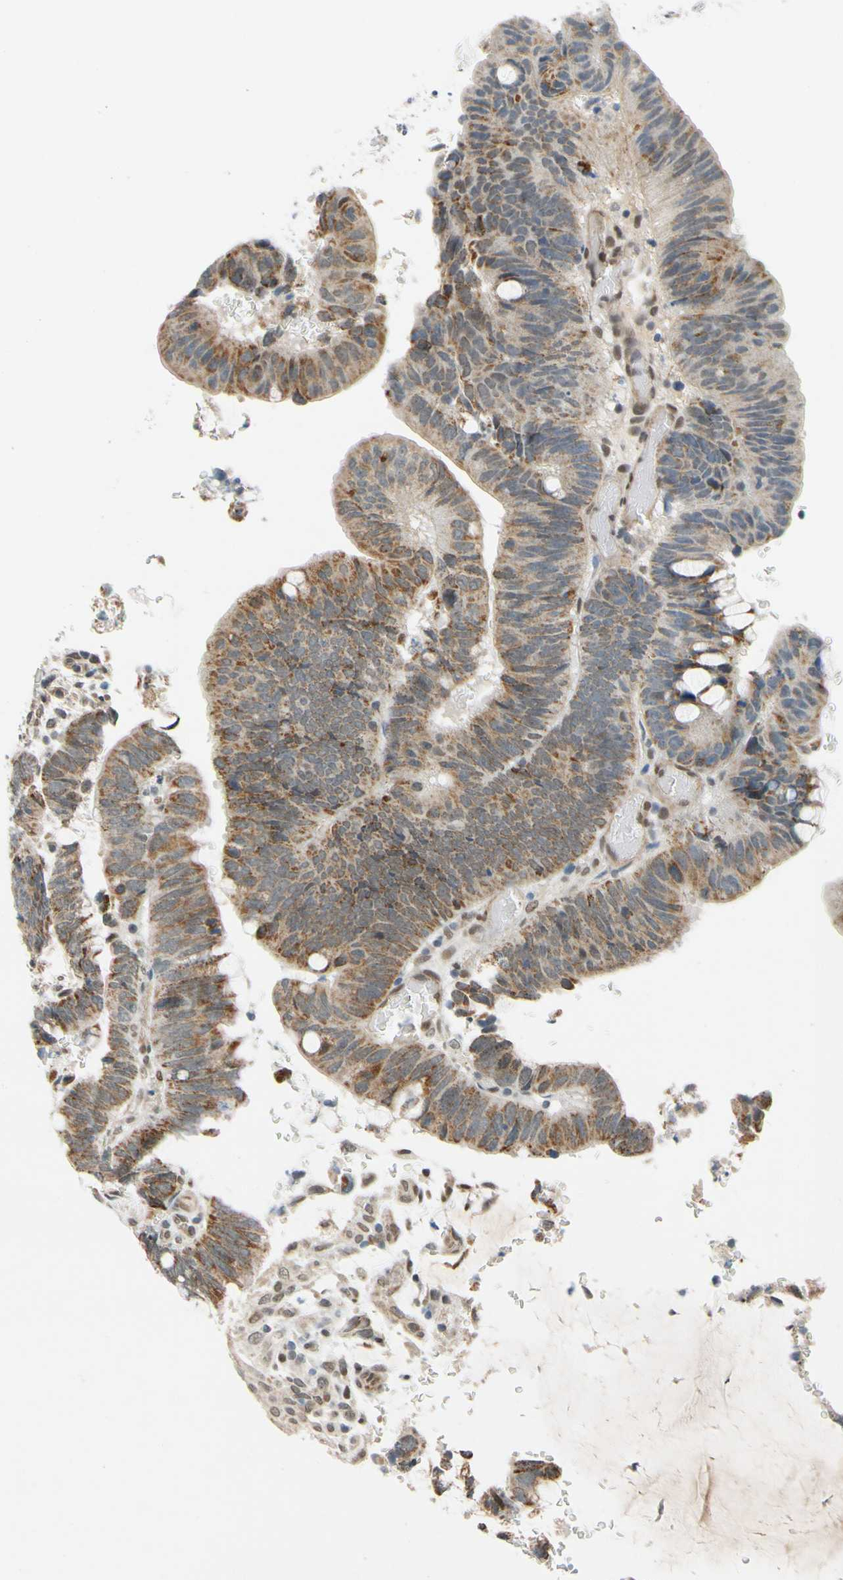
{"staining": {"intensity": "moderate", "quantity": ">75%", "location": "cytoplasmic/membranous"}, "tissue": "colorectal cancer", "cell_type": "Tumor cells", "image_type": "cancer", "snomed": [{"axis": "morphology", "description": "Normal tissue, NOS"}, {"axis": "morphology", "description": "Adenocarcinoma, NOS"}, {"axis": "topography", "description": "Rectum"}, {"axis": "topography", "description": "Peripheral nerve tissue"}], "caption": "Colorectal adenocarcinoma stained with DAB (3,3'-diaminobenzidine) IHC demonstrates medium levels of moderate cytoplasmic/membranous expression in approximately >75% of tumor cells. Using DAB (brown) and hematoxylin (blue) stains, captured at high magnification using brightfield microscopy.", "gene": "POGZ", "patient": {"sex": "male", "age": 92}}